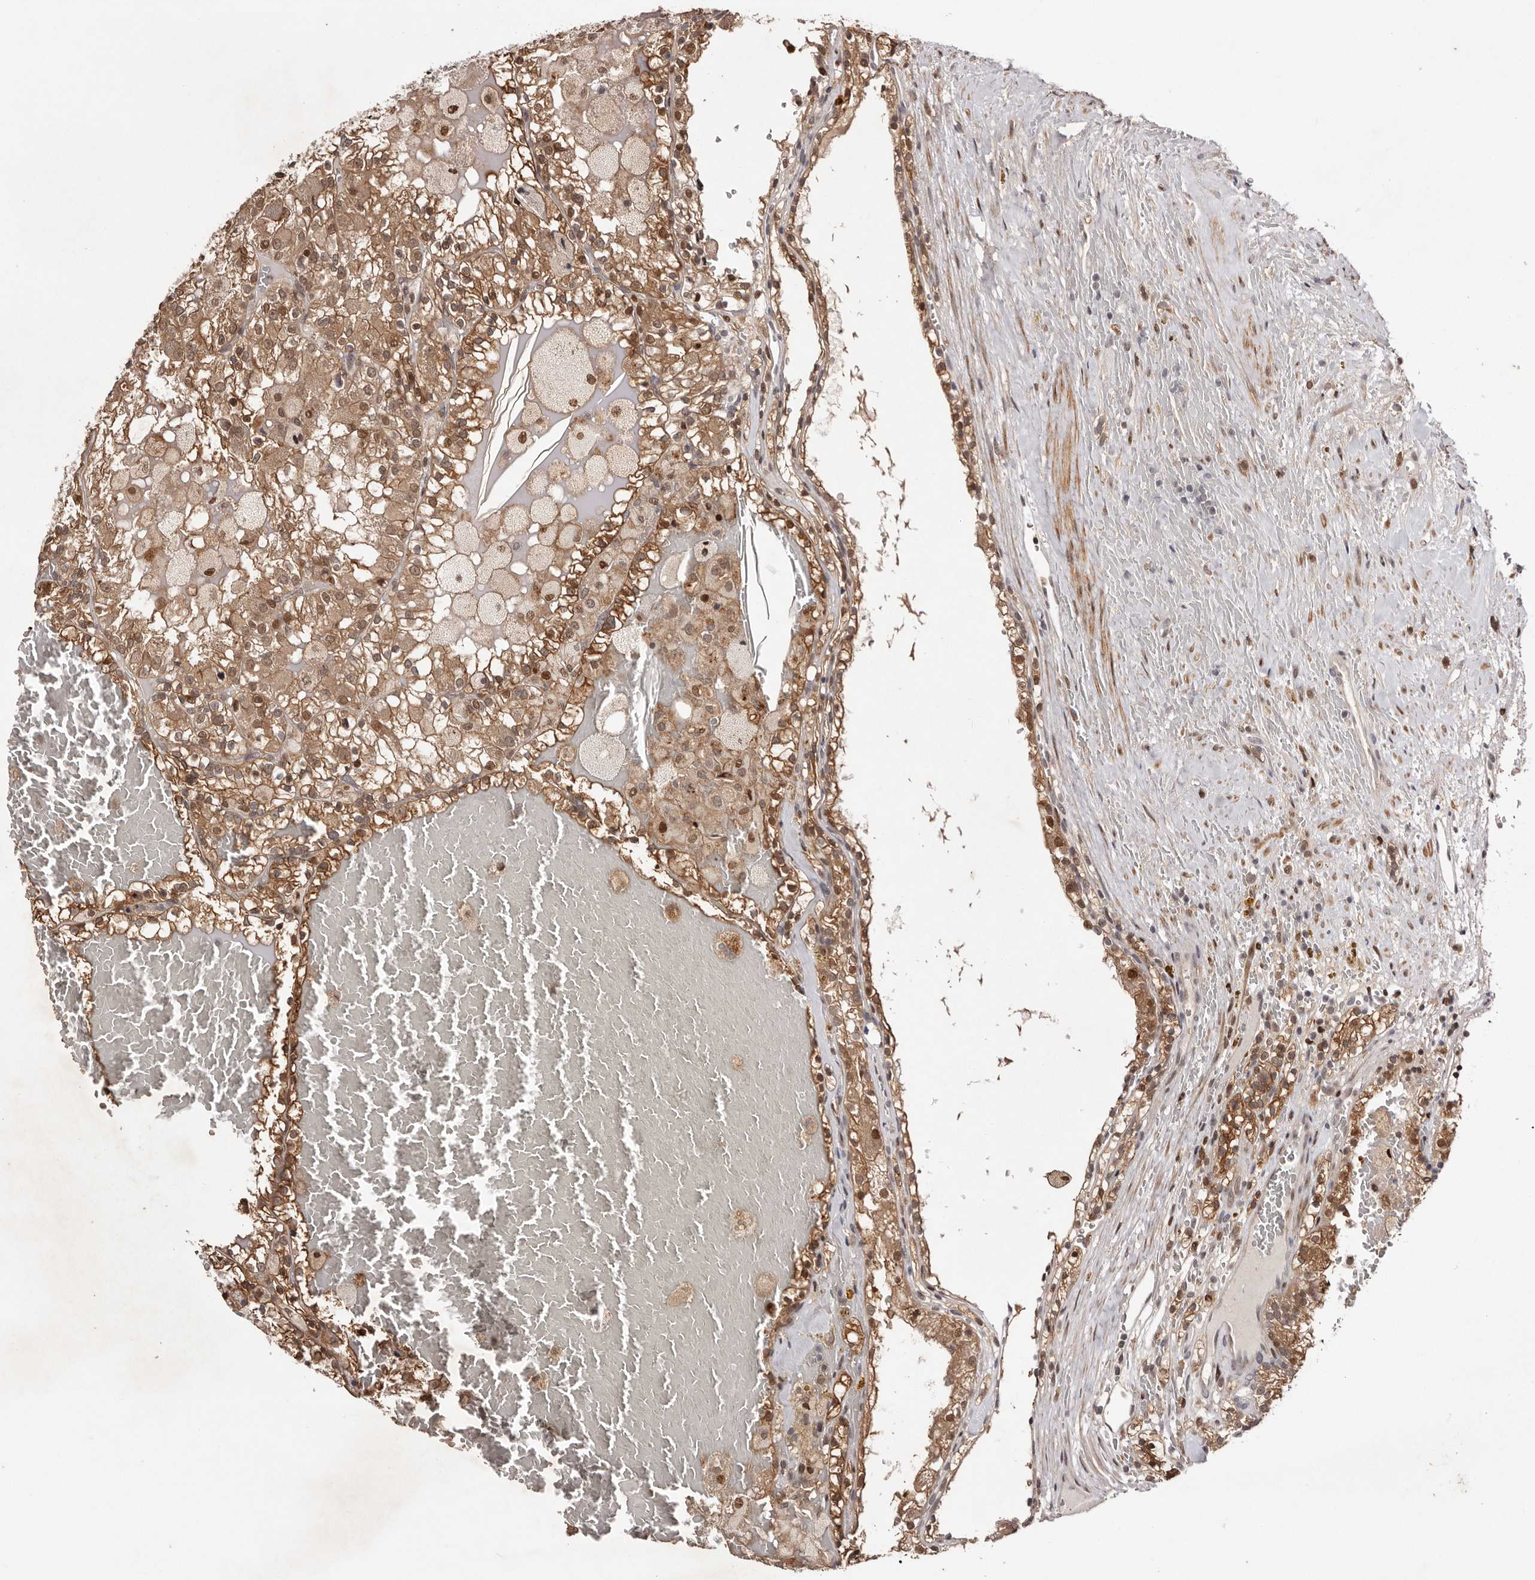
{"staining": {"intensity": "moderate", "quantity": ">75%", "location": "cytoplasmic/membranous,nuclear"}, "tissue": "renal cancer", "cell_type": "Tumor cells", "image_type": "cancer", "snomed": [{"axis": "morphology", "description": "Adenocarcinoma, NOS"}, {"axis": "topography", "description": "Kidney"}], "caption": "Renal cancer (adenocarcinoma) stained with a protein marker demonstrates moderate staining in tumor cells.", "gene": "FBXO5", "patient": {"sex": "female", "age": 56}}